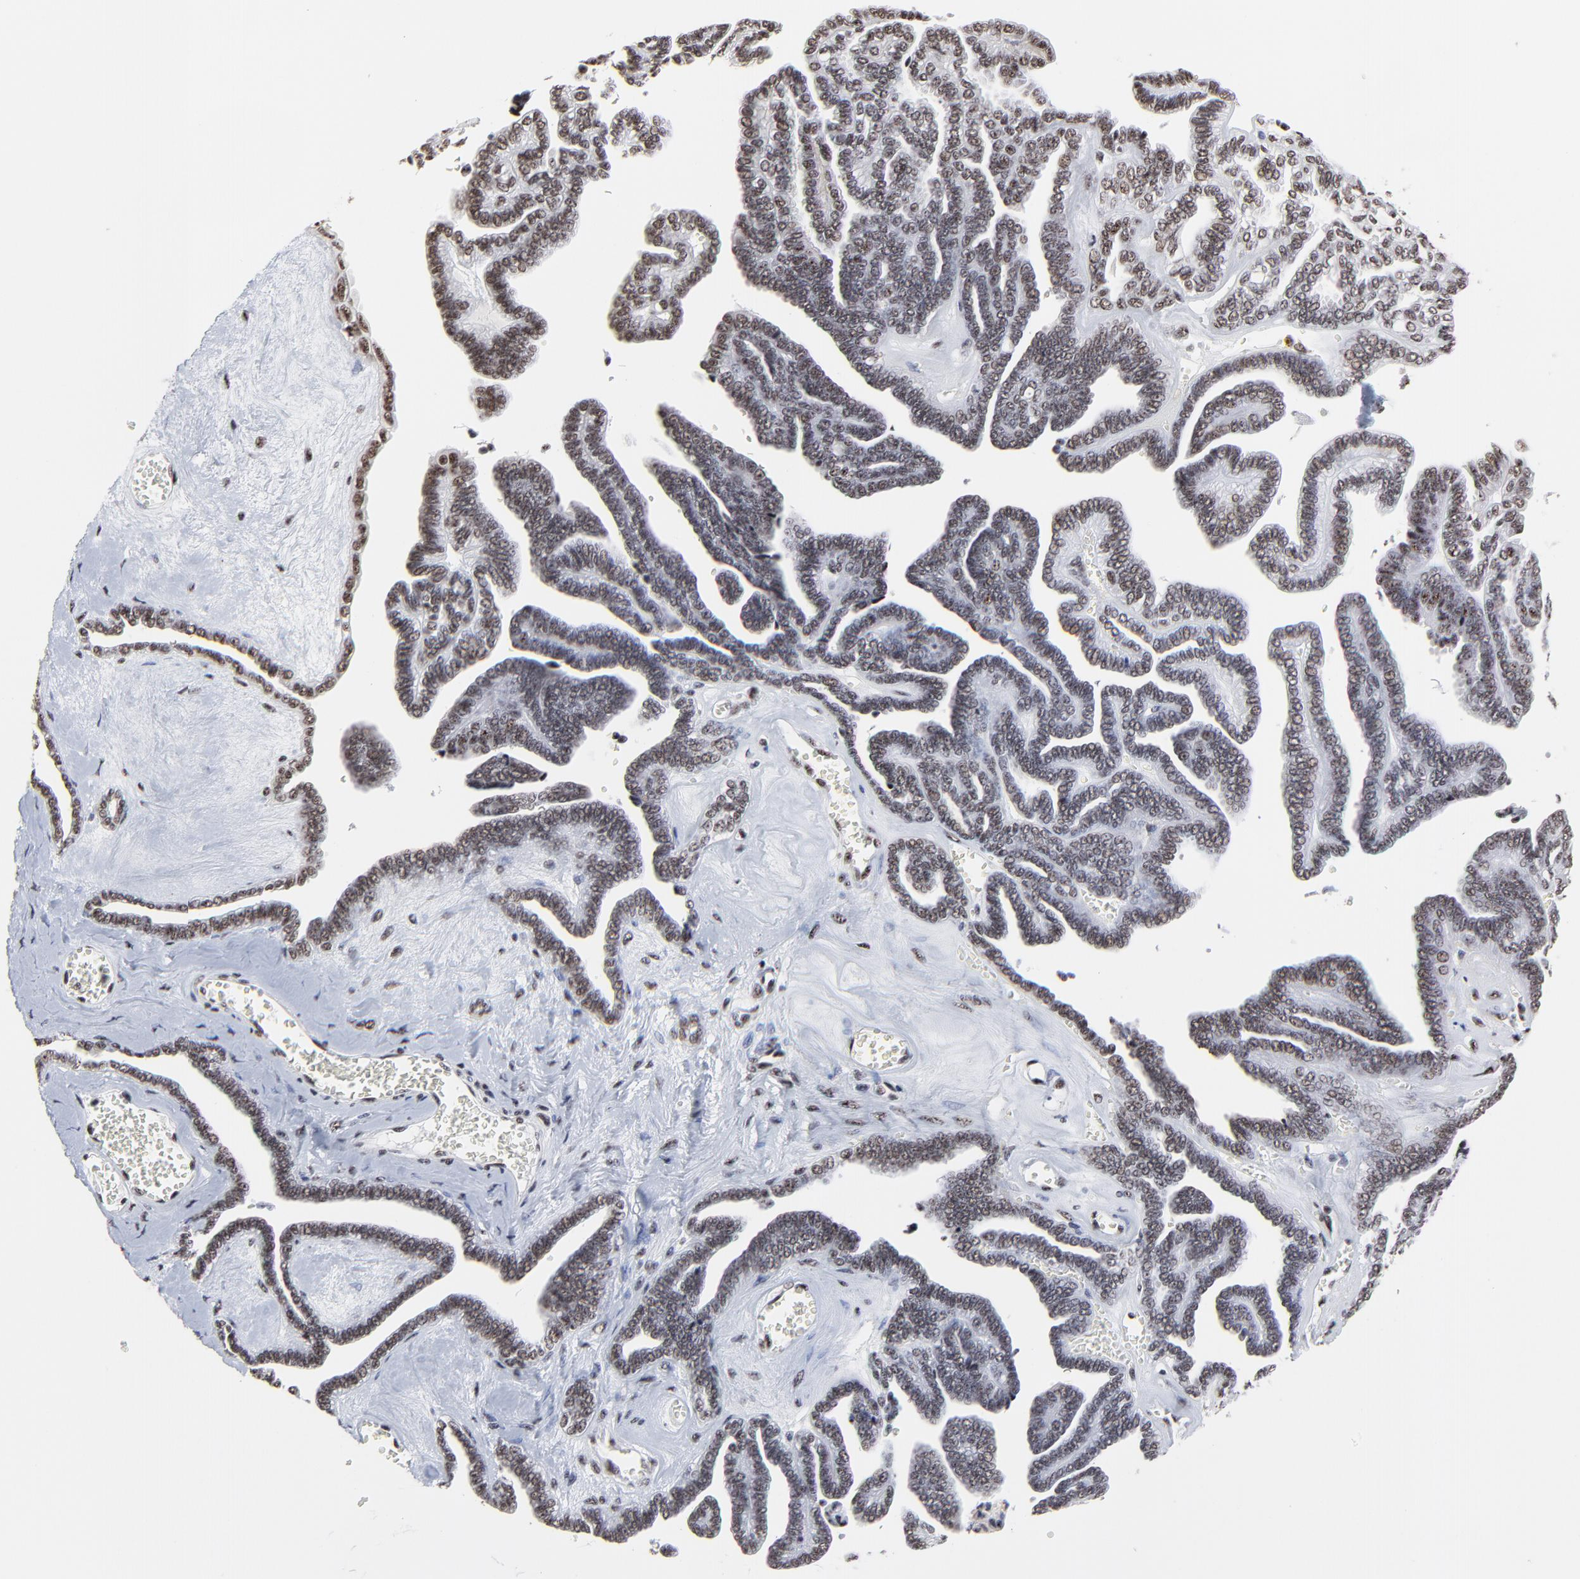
{"staining": {"intensity": "moderate", "quantity": "<25%", "location": "nuclear"}, "tissue": "ovarian cancer", "cell_type": "Tumor cells", "image_type": "cancer", "snomed": [{"axis": "morphology", "description": "Cystadenocarcinoma, serous, NOS"}, {"axis": "topography", "description": "Ovary"}], "caption": "Protein staining displays moderate nuclear staining in approximately <25% of tumor cells in ovarian serous cystadenocarcinoma. The staining was performed using DAB to visualize the protein expression in brown, while the nuclei were stained in blue with hematoxylin (Magnification: 20x).", "gene": "MBD4", "patient": {"sex": "female", "age": 71}}